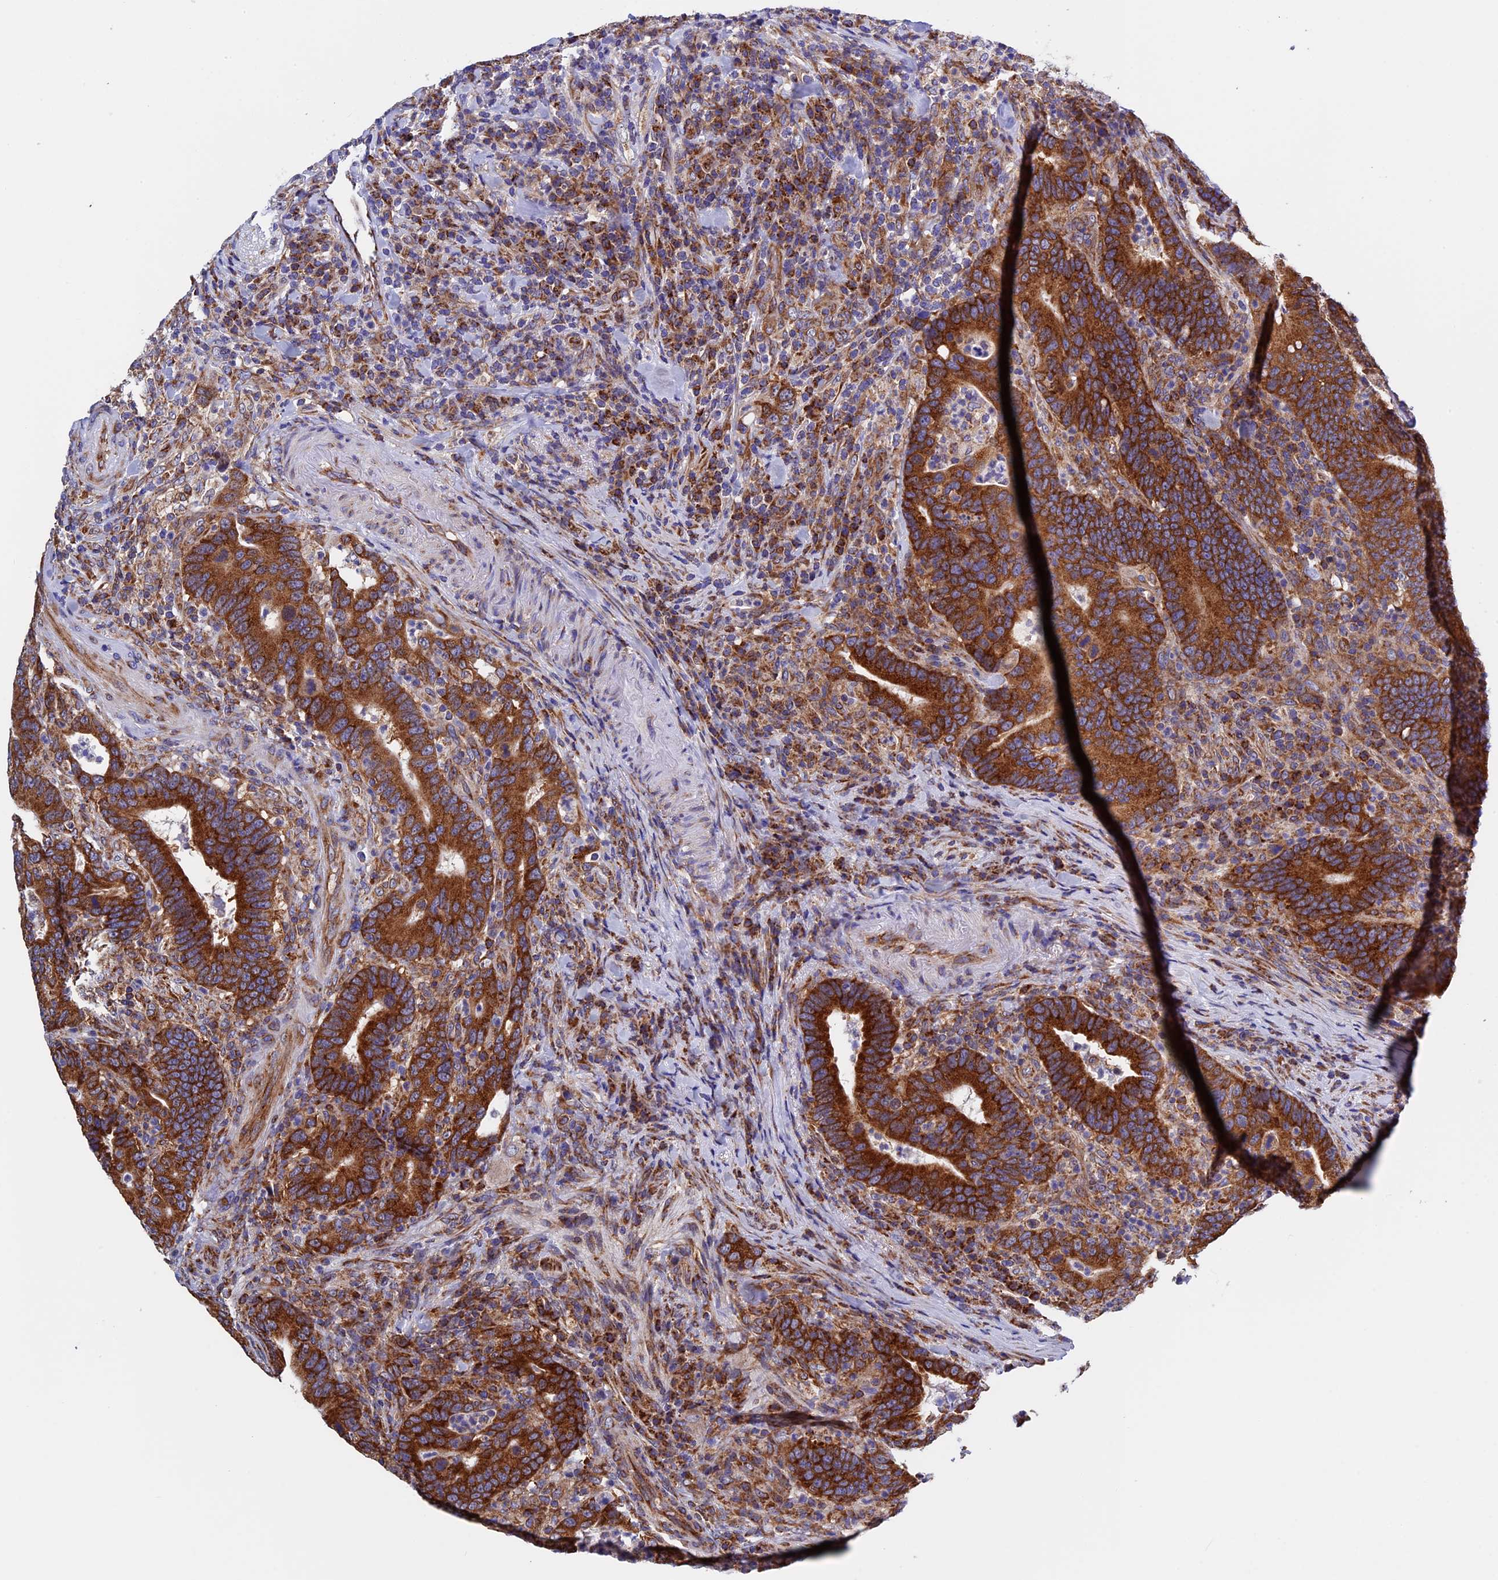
{"staining": {"intensity": "strong", "quantity": ">75%", "location": "cytoplasmic/membranous"}, "tissue": "colorectal cancer", "cell_type": "Tumor cells", "image_type": "cancer", "snomed": [{"axis": "morphology", "description": "Adenocarcinoma, NOS"}, {"axis": "topography", "description": "Colon"}], "caption": "Protein staining reveals strong cytoplasmic/membranous positivity in about >75% of tumor cells in colorectal cancer.", "gene": "SLC9A5", "patient": {"sex": "female", "age": 66}}